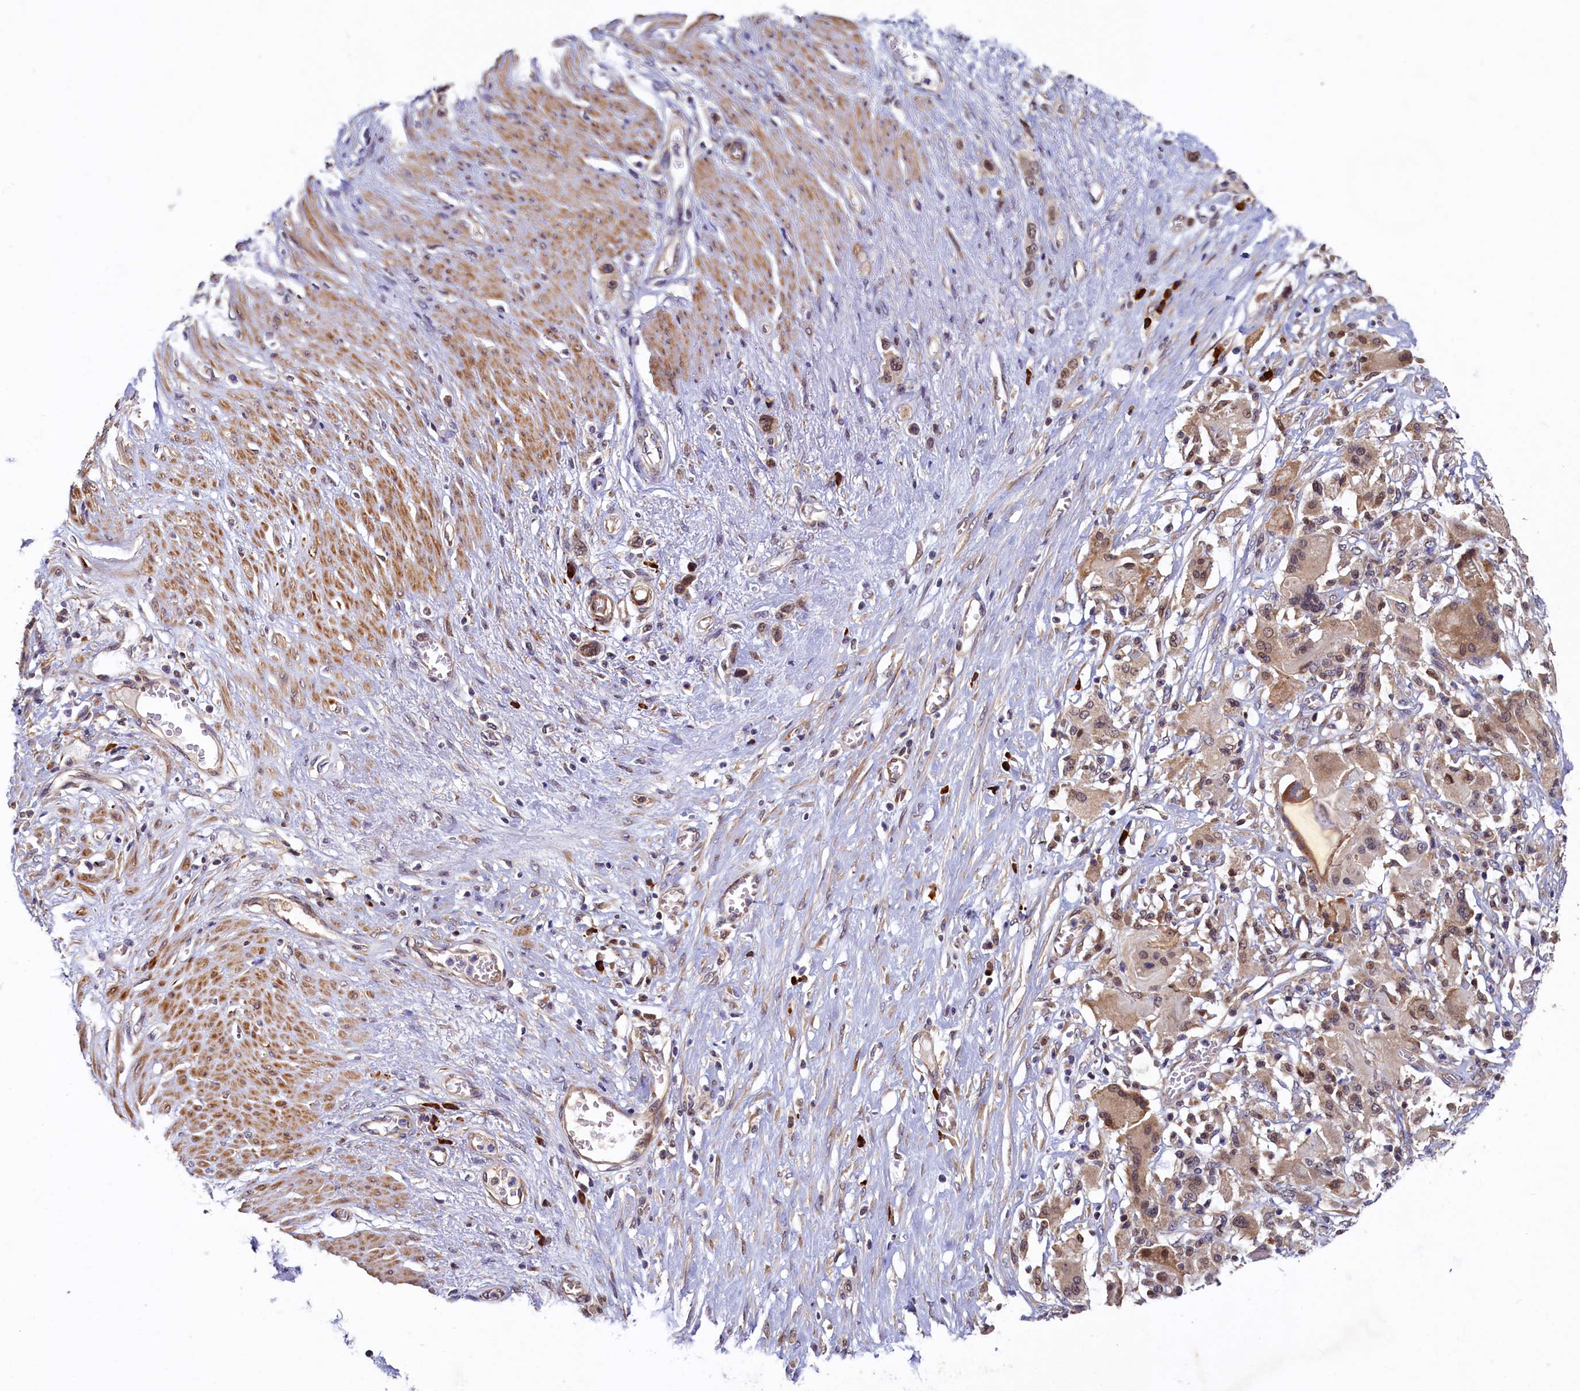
{"staining": {"intensity": "weak", "quantity": ">75%", "location": "cytoplasmic/membranous,nuclear"}, "tissue": "stomach cancer", "cell_type": "Tumor cells", "image_type": "cancer", "snomed": [{"axis": "morphology", "description": "Adenocarcinoma, NOS"}, {"axis": "morphology", "description": "Adenocarcinoma, High grade"}, {"axis": "topography", "description": "Stomach, upper"}, {"axis": "topography", "description": "Stomach, lower"}], "caption": "High-magnification brightfield microscopy of stomach cancer stained with DAB (3,3'-diaminobenzidine) (brown) and counterstained with hematoxylin (blue). tumor cells exhibit weak cytoplasmic/membranous and nuclear staining is present in approximately>75% of cells.", "gene": "SLC16A14", "patient": {"sex": "female", "age": 65}}